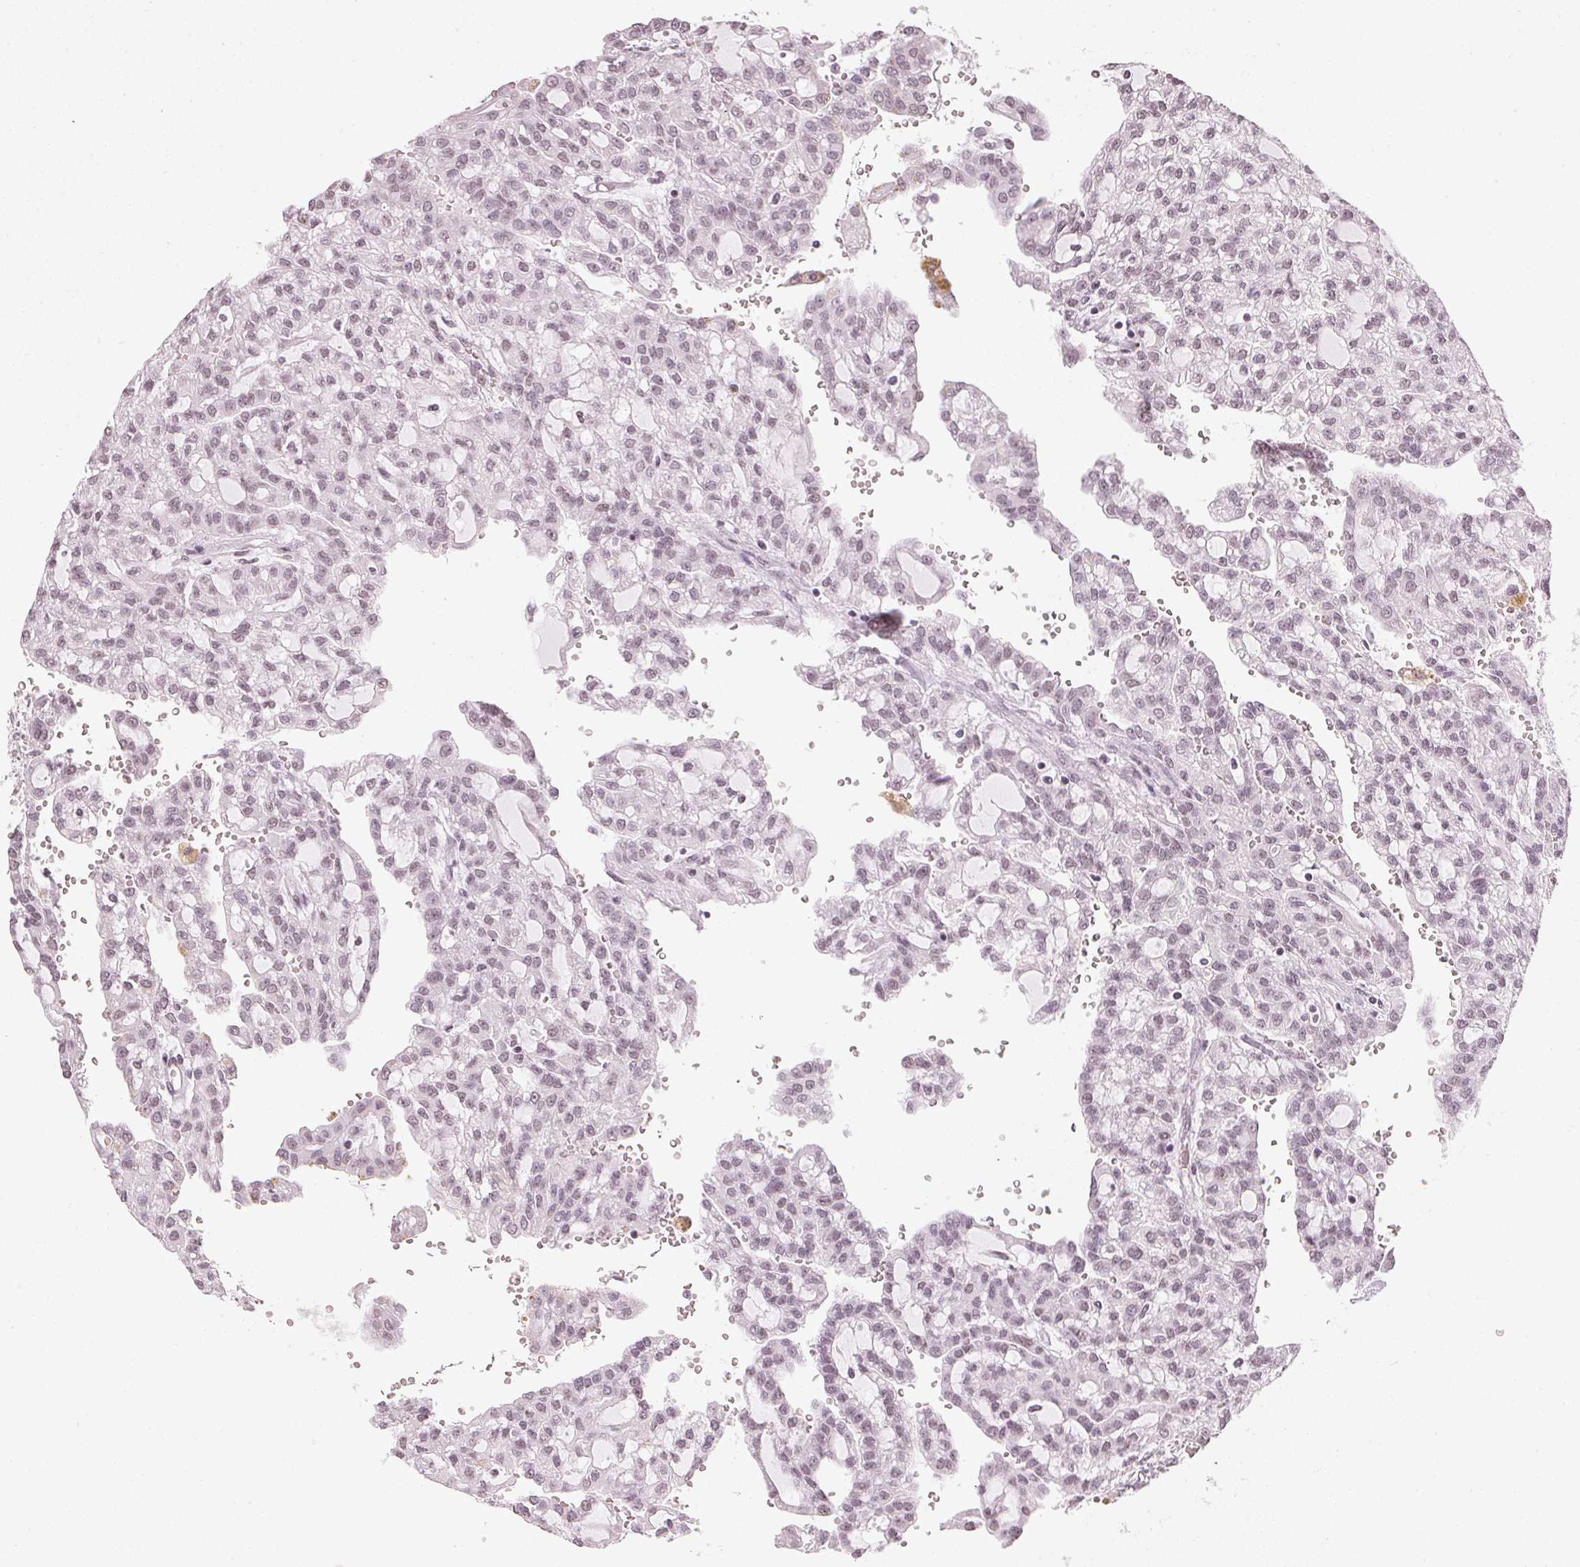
{"staining": {"intensity": "negative", "quantity": "none", "location": "none"}, "tissue": "renal cancer", "cell_type": "Tumor cells", "image_type": "cancer", "snomed": [{"axis": "morphology", "description": "Adenocarcinoma, NOS"}, {"axis": "topography", "description": "Kidney"}], "caption": "An image of renal adenocarcinoma stained for a protein demonstrates no brown staining in tumor cells.", "gene": "DNAJC6", "patient": {"sex": "male", "age": 63}}